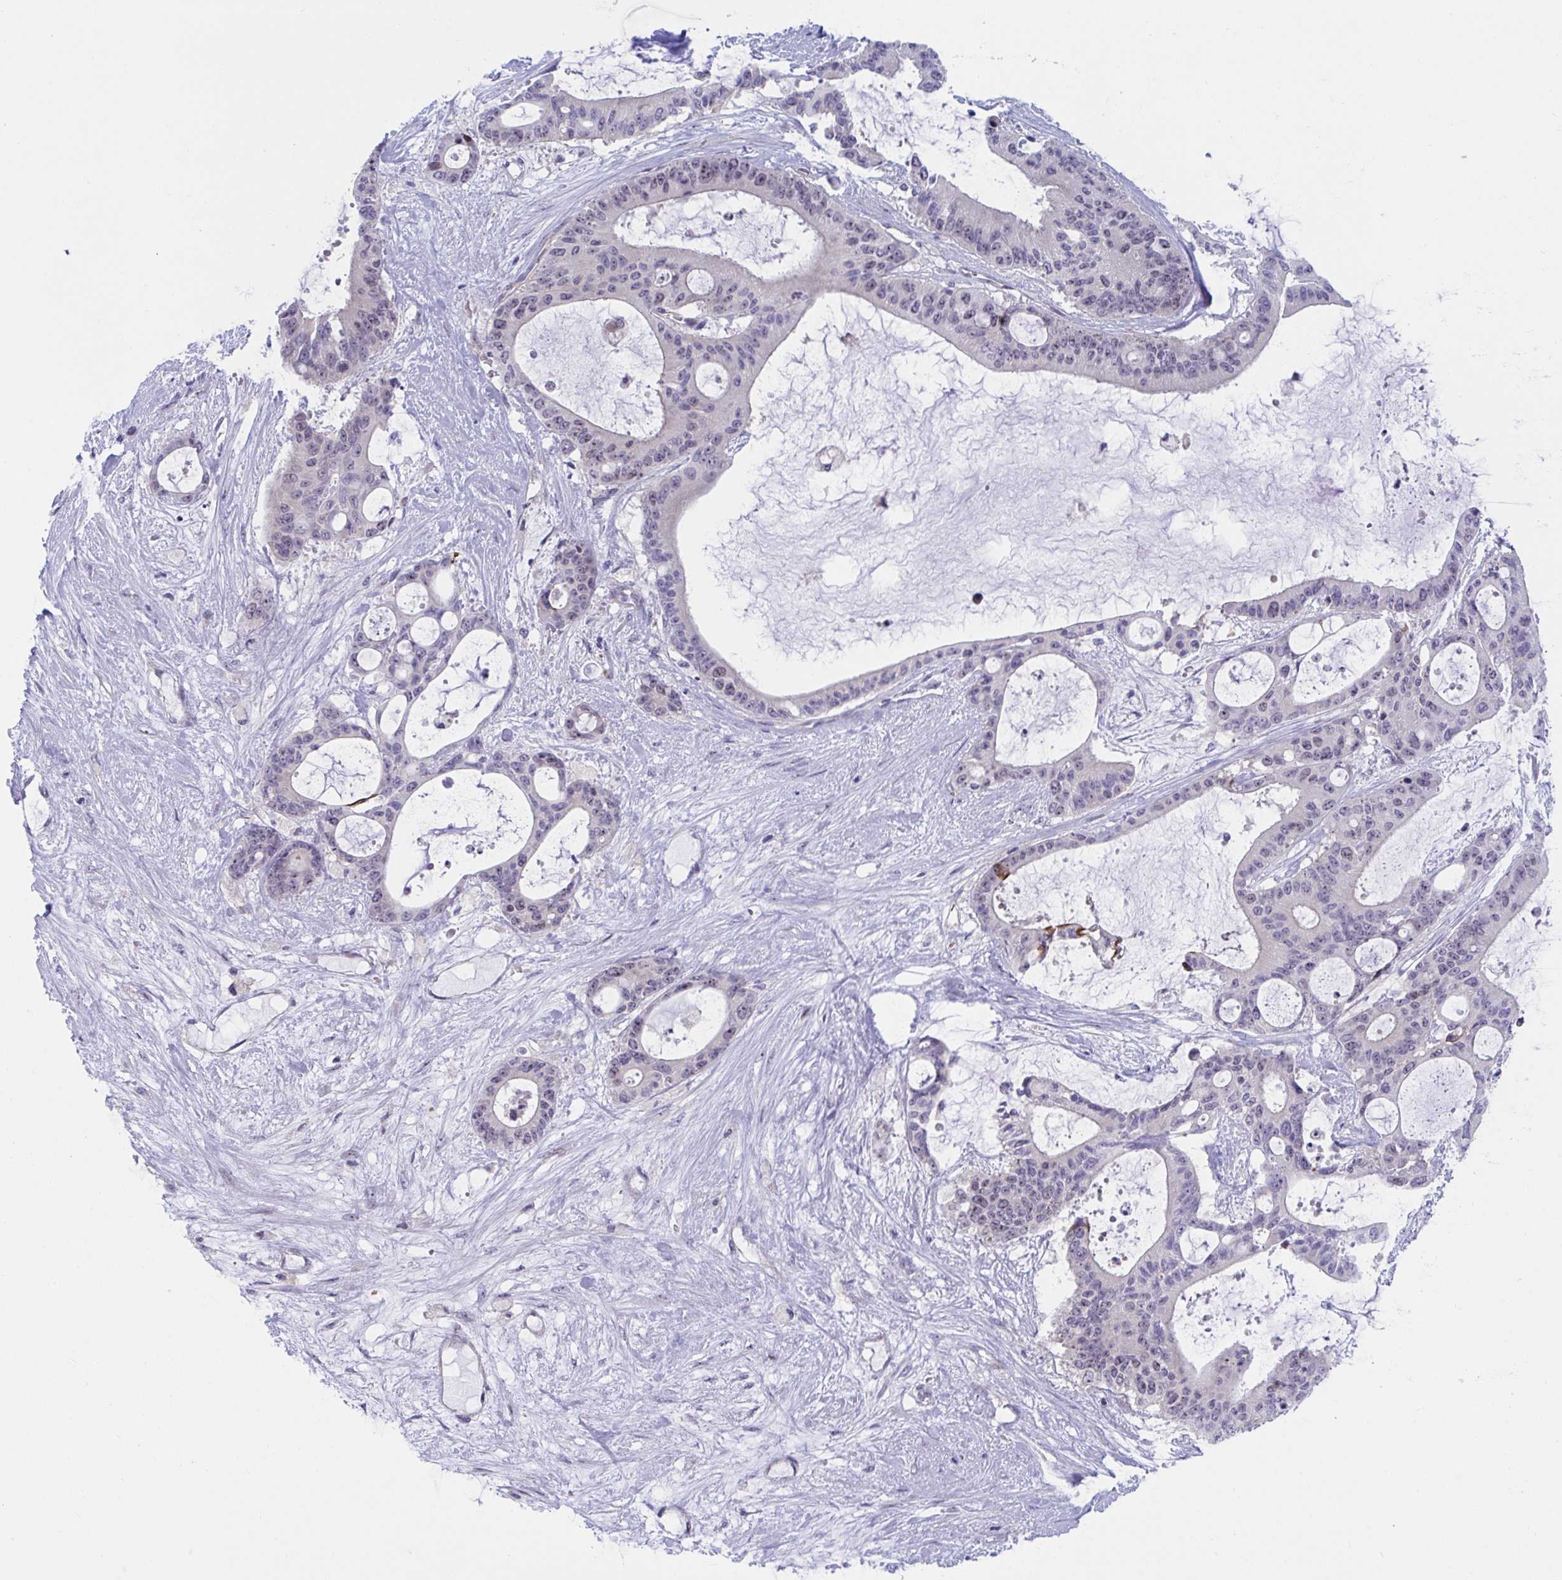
{"staining": {"intensity": "weak", "quantity": "25%-75%", "location": "nuclear"}, "tissue": "liver cancer", "cell_type": "Tumor cells", "image_type": "cancer", "snomed": [{"axis": "morphology", "description": "Normal tissue, NOS"}, {"axis": "morphology", "description": "Cholangiocarcinoma"}, {"axis": "topography", "description": "Liver"}, {"axis": "topography", "description": "Peripheral nerve tissue"}], "caption": "This histopathology image demonstrates immunohistochemistry (IHC) staining of cholangiocarcinoma (liver), with low weak nuclear positivity in approximately 25%-75% of tumor cells.", "gene": "CENPQ", "patient": {"sex": "female", "age": 73}}